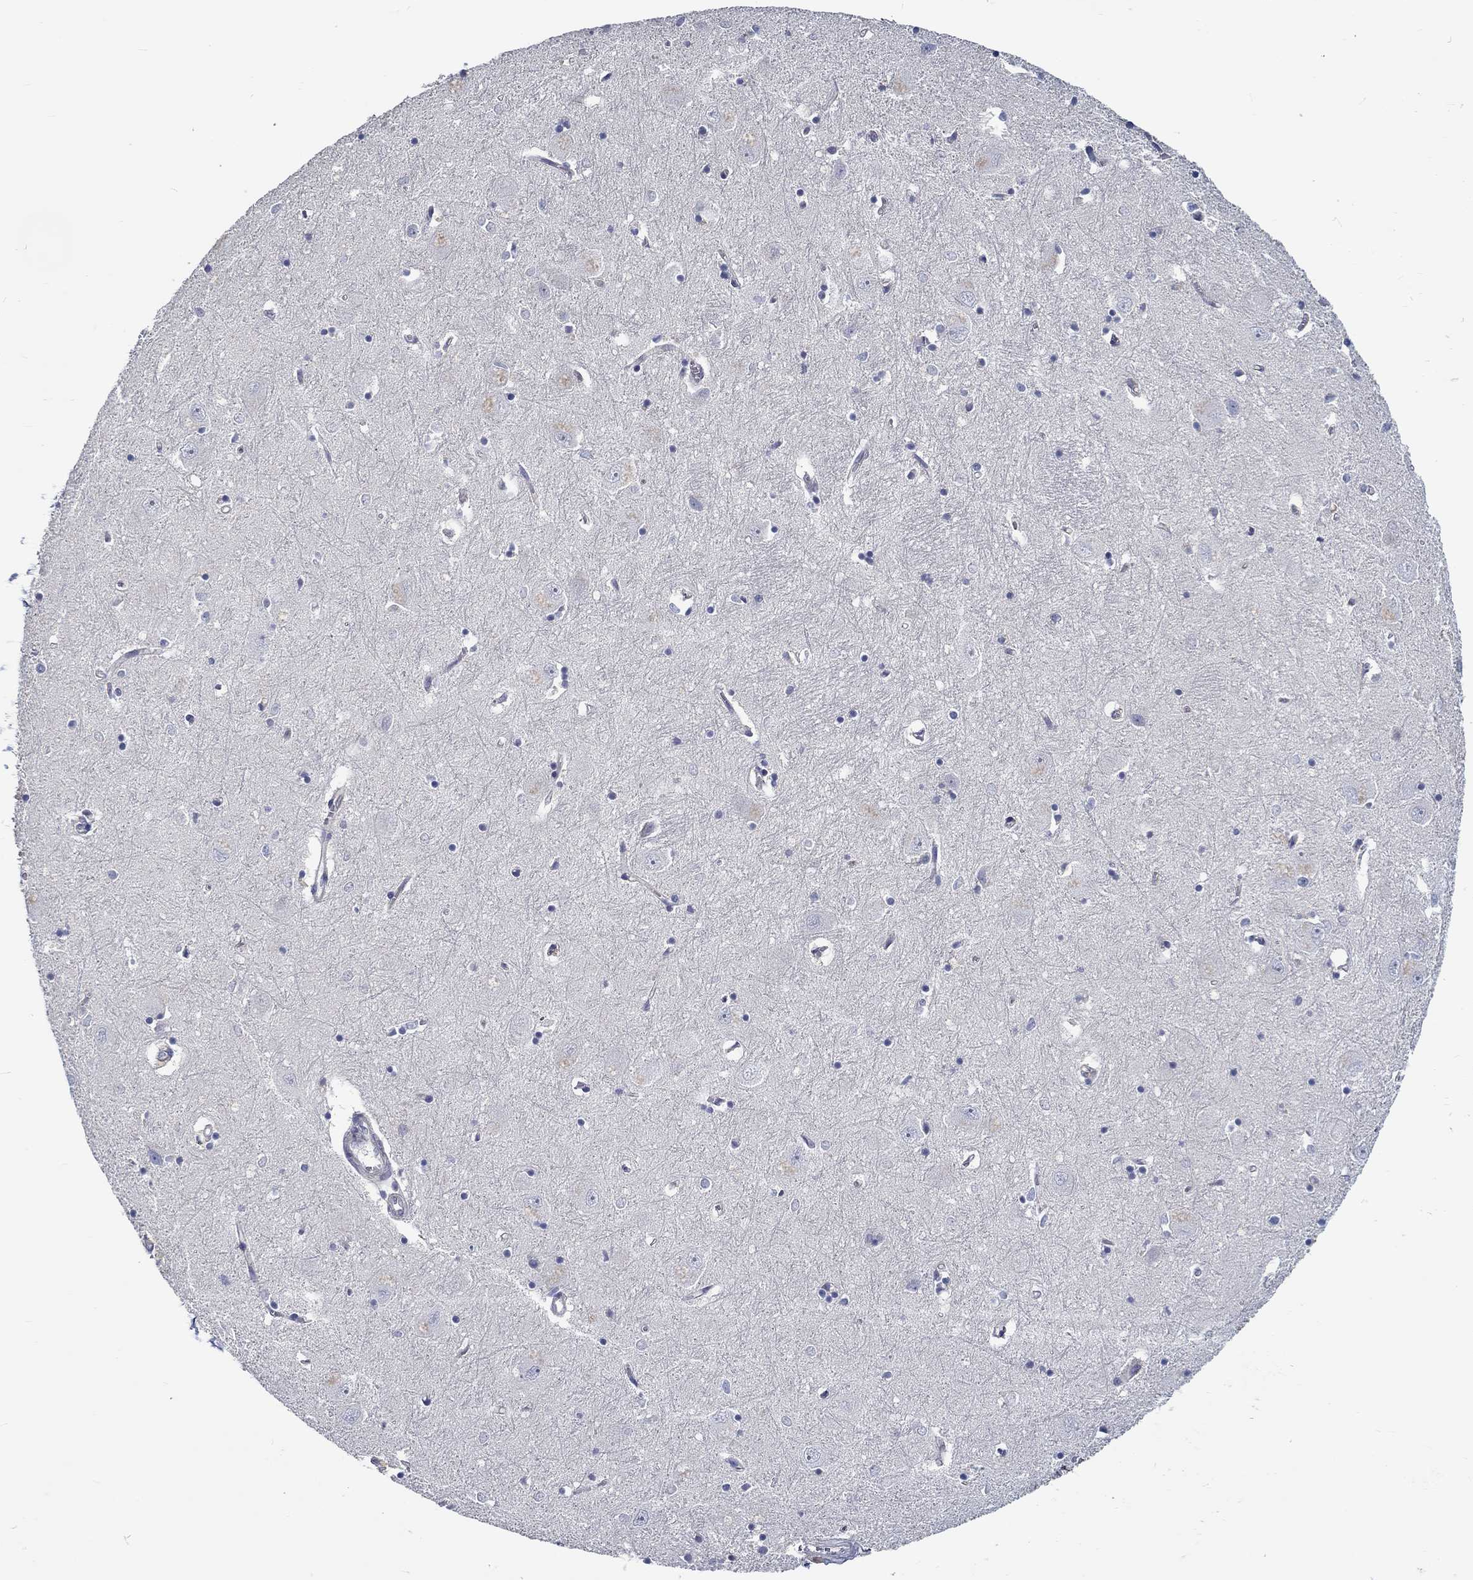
{"staining": {"intensity": "weak", "quantity": "<25%", "location": "cytoplasmic/membranous"}, "tissue": "caudate", "cell_type": "Glial cells", "image_type": "normal", "snomed": [{"axis": "morphology", "description": "Normal tissue, NOS"}, {"axis": "topography", "description": "Lateral ventricle wall"}], "caption": "Glial cells are negative for brown protein staining in unremarkable caudate. The staining is performed using DAB brown chromogen with nuclei counter-stained in using hematoxylin.", "gene": "MYBPC1", "patient": {"sex": "male", "age": 54}}